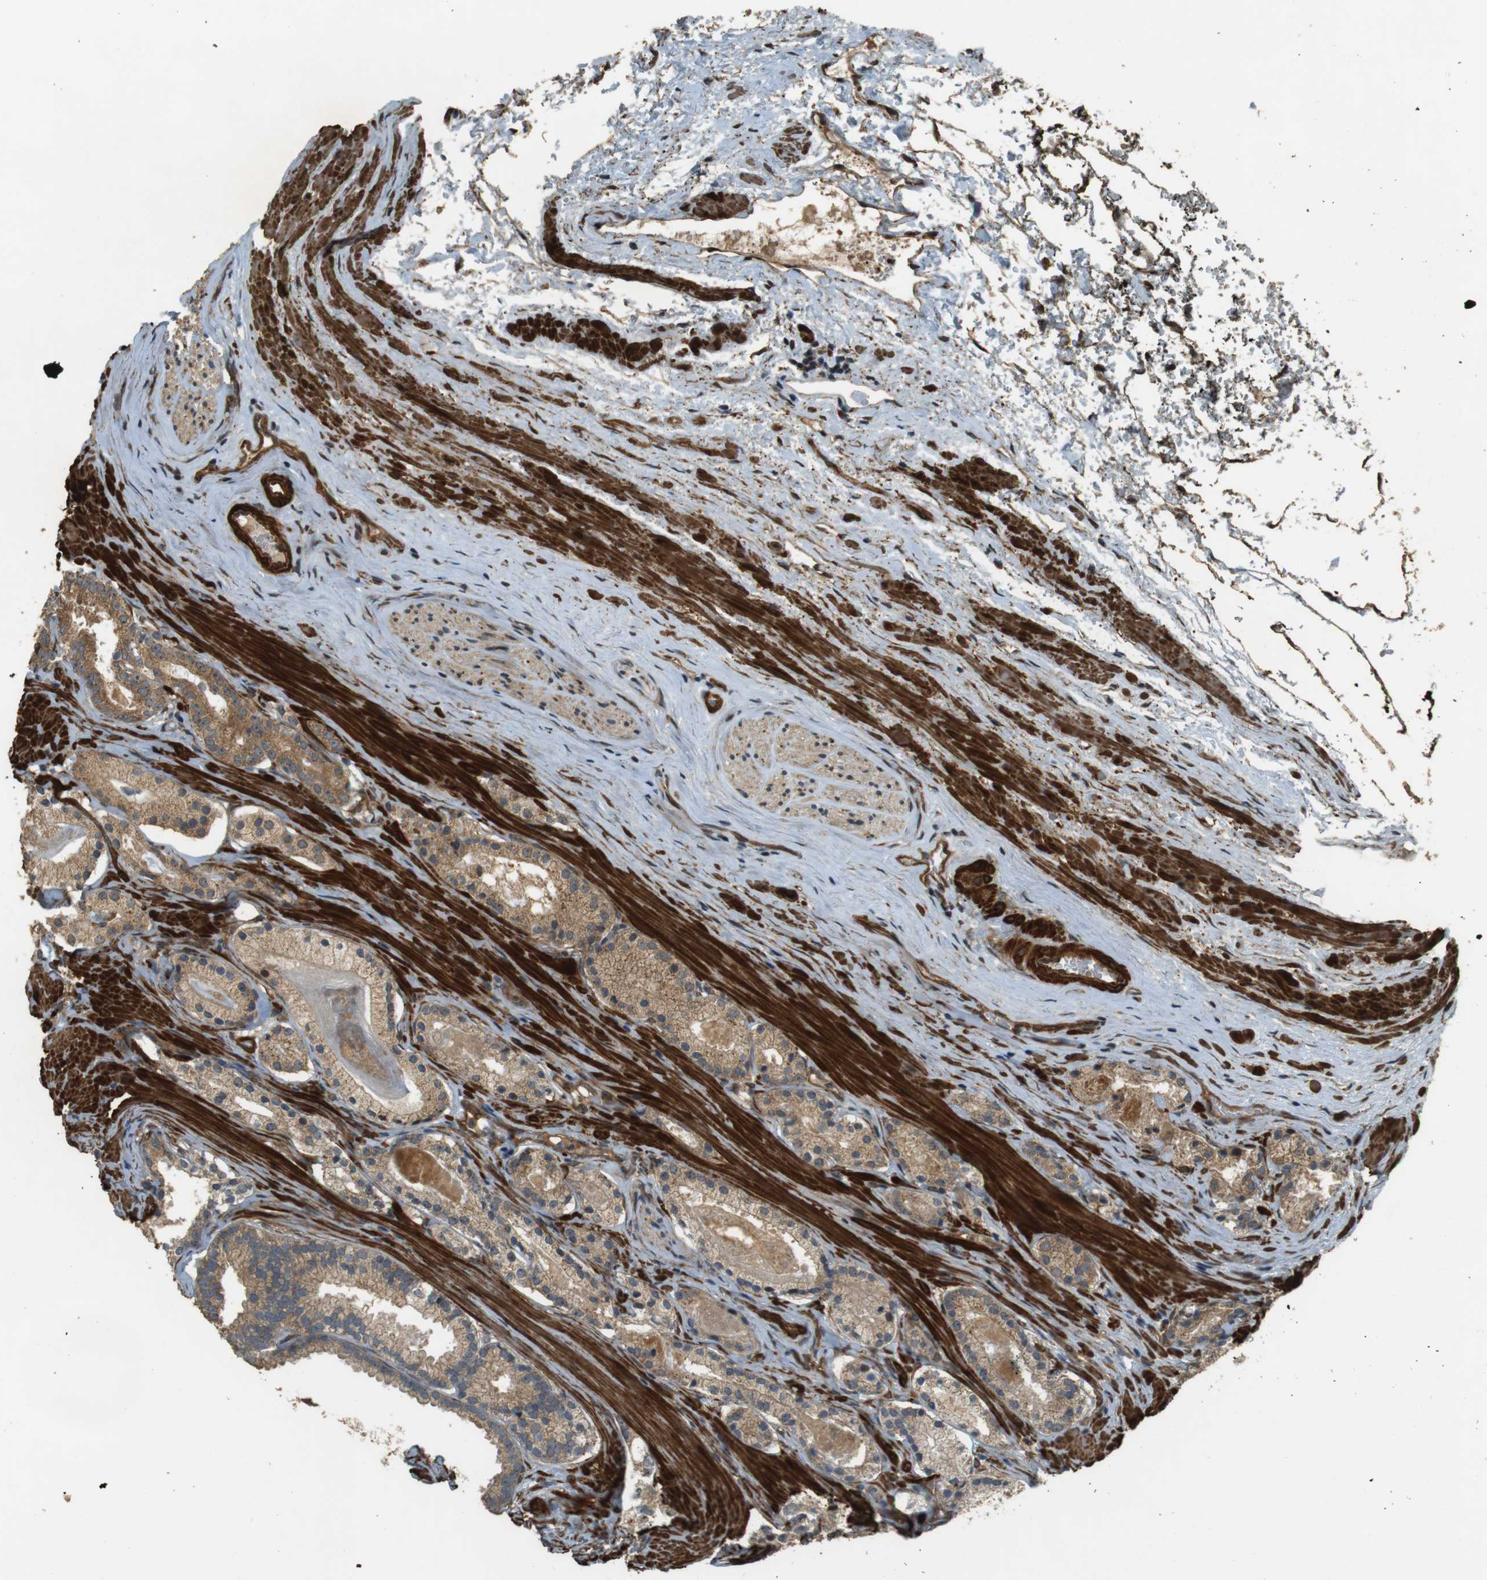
{"staining": {"intensity": "weak", "quantity": ">75%", "location": "cytoplasmic/membranous"}, "tissue": "prostate cancer", "cell_type": "Tumor cells", "image_type": "cancer", "snomed": [{"axis": "morphology", "description": "Adenocarcinoma, Low grade"}, {"axis": "topography", "description": "Prostate"}], "caption": "The micrograph demonstrates immunohistochemical staining of low-grade adenocarcinoma (prostate). There is weak cytoplasmic/membranous staining is present in approximately >75% of tumor cells.", "gene": "MSRB3", "patient": {"sex": "male", "age": 59}}